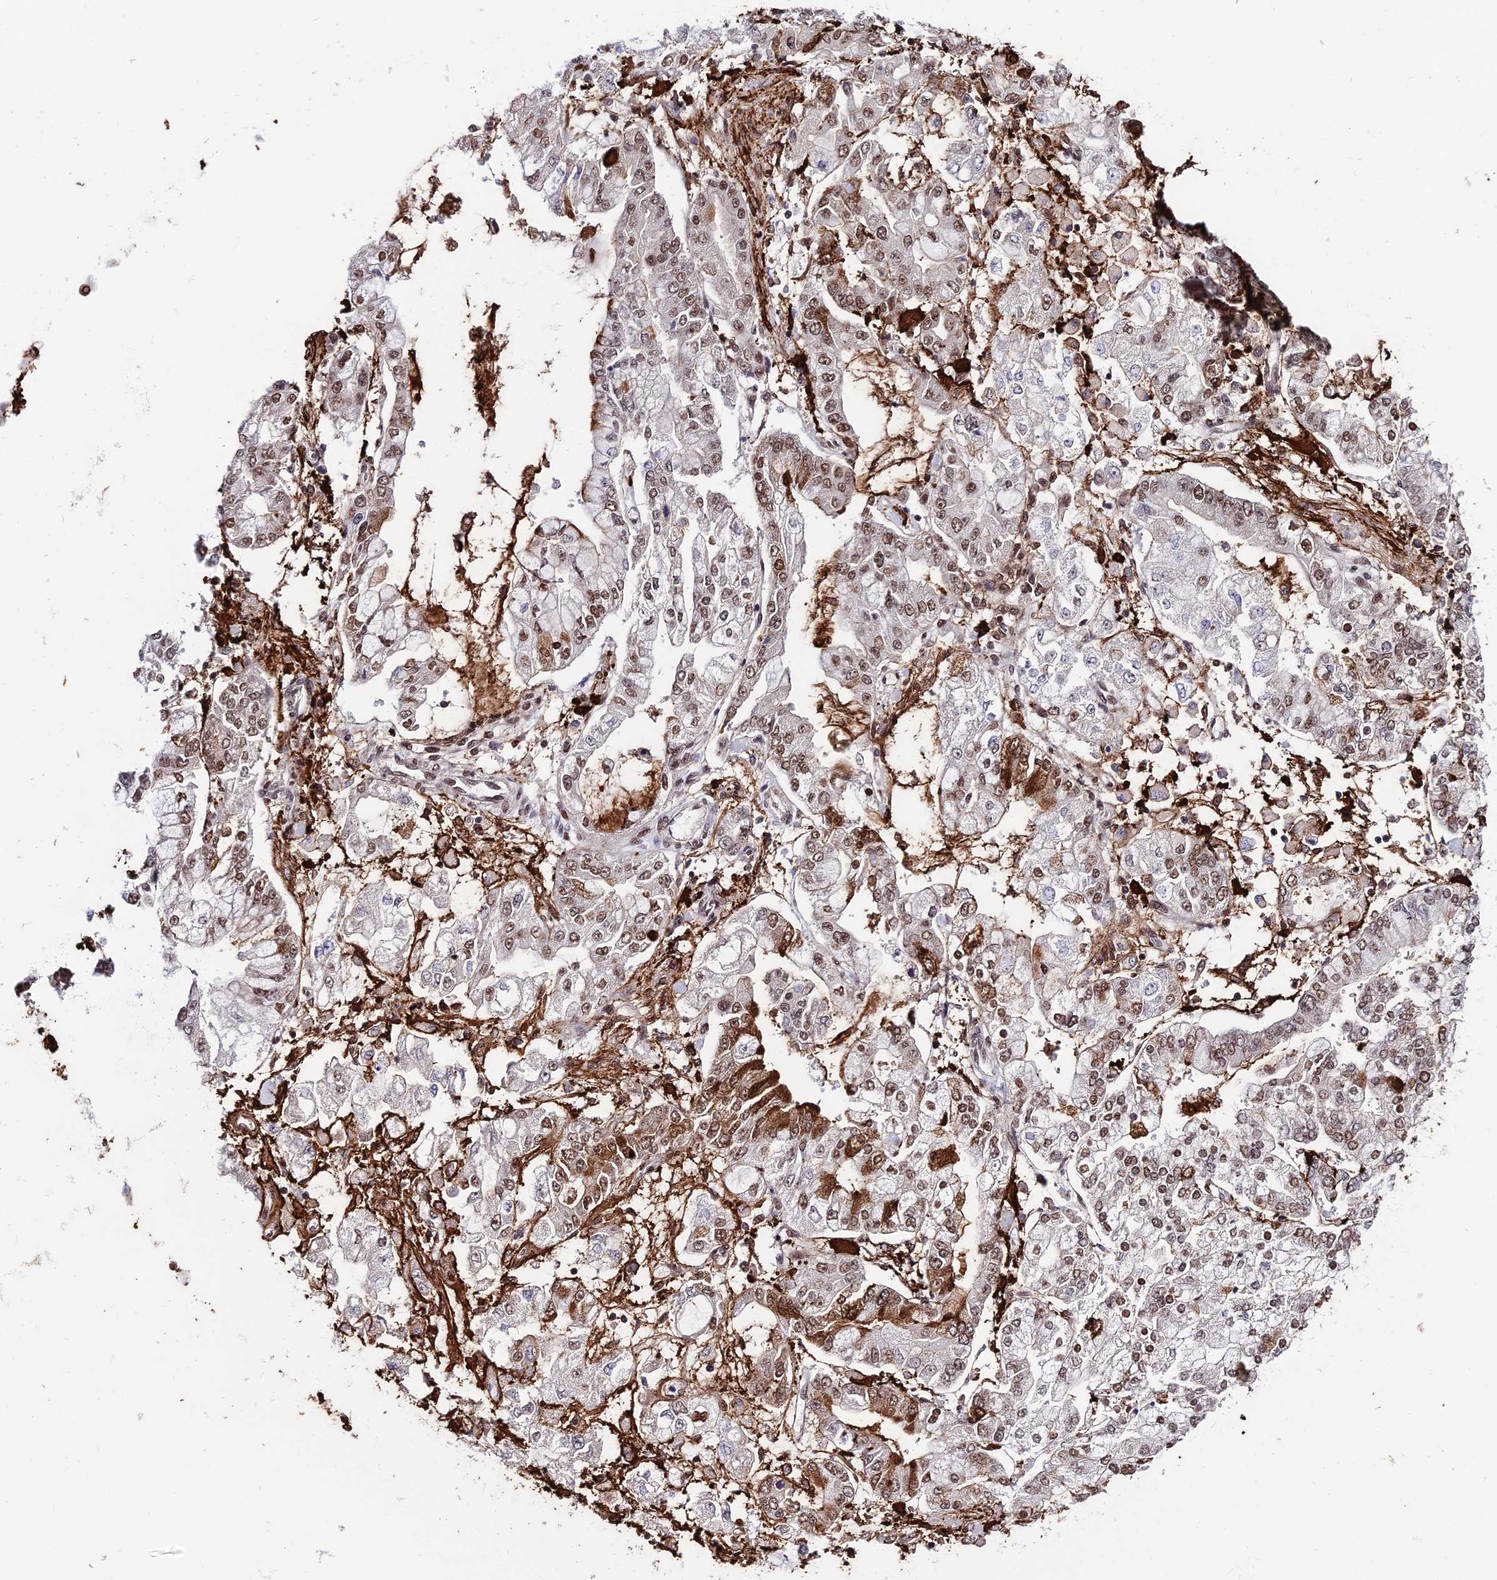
{"staining": {"intensity": "moderate", "quantity": "25%-75%", "location": "nuclear"}, "tissue": "stomach cancer", "cell_type": "Tumor cells", "image_type": "cancer", "snomed": [{"axis": "morphology", "description": "Normal tissue, NOS"}, {"axis": "morphology", "description": "Adenocarcinoma, NOS"}, {"axis": "topography", "description": "Stomach, upper"}, {"axis": "topography", "description": "Stomach"}], "caption": "A medium amount of moderate nuclear expression is appreciated in approximately 25%-75% of tumor cells in stomach cancer (adenocarcinoma) tissue.", "gene": "SYT15", "patient": {"sex": "male", "age": 76}}